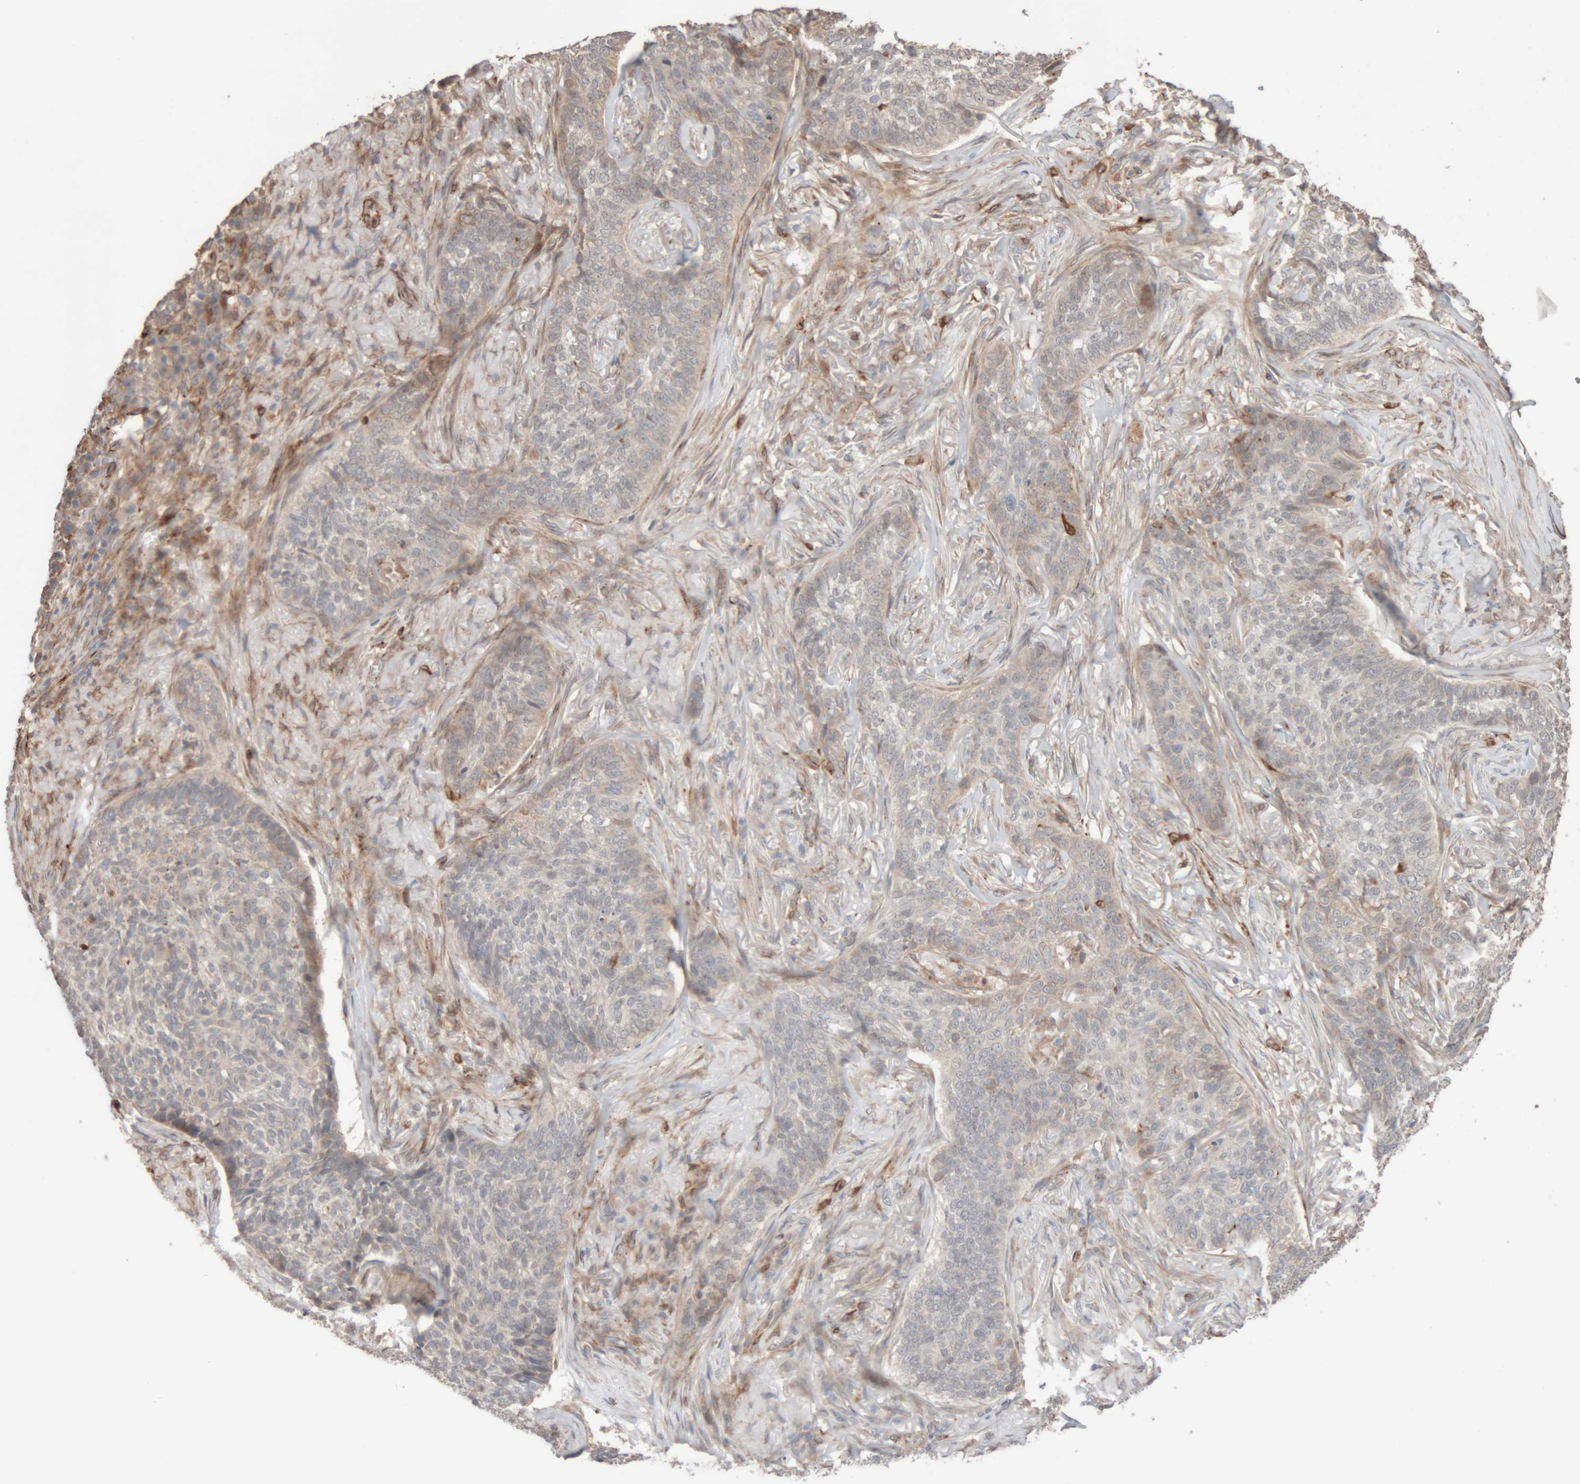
{"staining": {"intensity": "weak", "quantity": "<25%", "location": "cytoplasmic/membranous"}, "tissue": "skin cancer", "cell_type": "Tumor cells", "image_type": "cancer", "snomed": [{"axis": "morphology", "description": "Basal cell carcinoma"}, {"axis": "topography", "description": "Skin"}], "caption": "High magnification brightfield microscopy of skin basal cell carcinoma stained with DAB (brown) and counterstained with hematoxylin (blue): tumor cells show no significant expression.", "gene": "RAB32", "patient": {"sex": "male", "age": 85}}